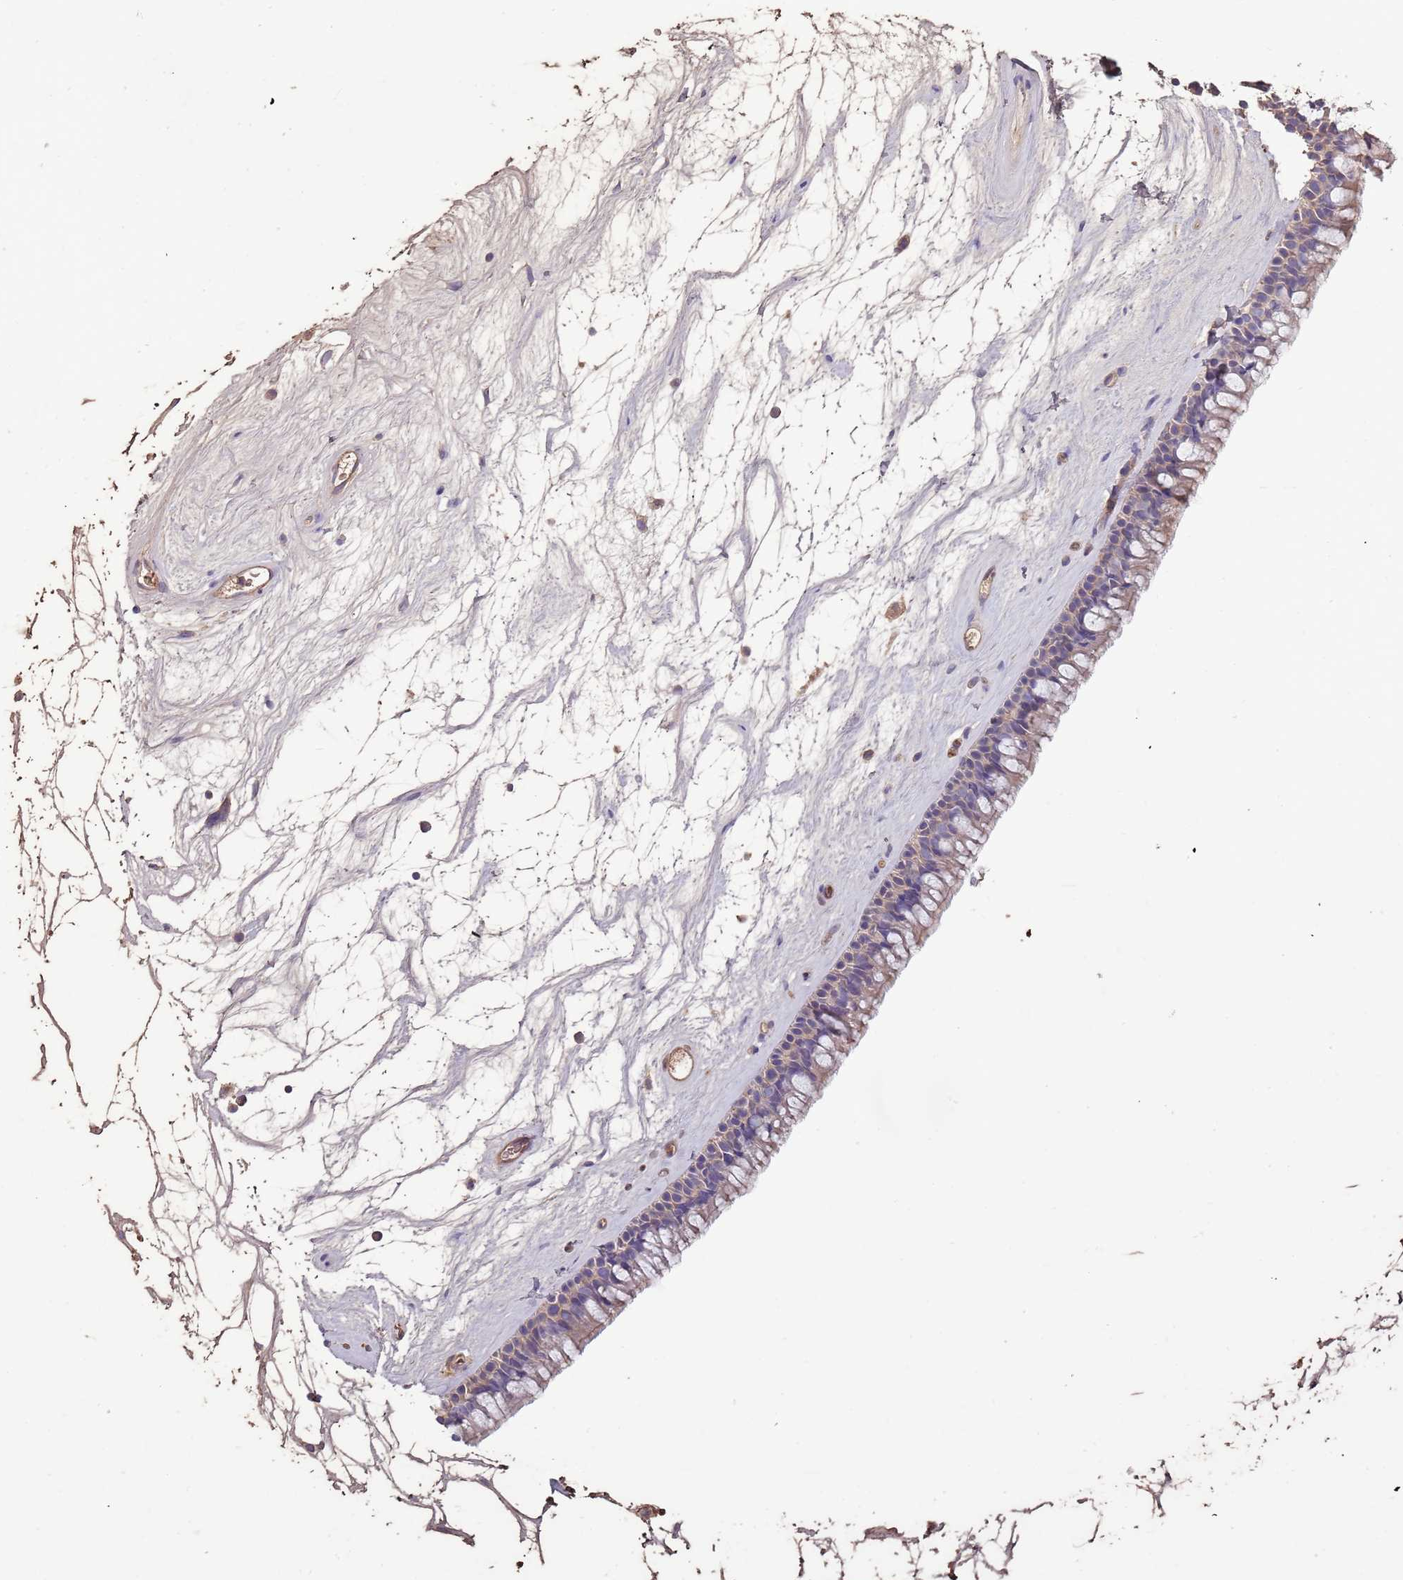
{"staining": {"intensity": "weak", "quantity": "25%-75%", "location": "cytoplasmic/membranous"}, "tissue": "nasopharynx", "cell_type": "Respiratory epithelial cells", "image_type": "normal", "snomed": [{"axis": "morphology", "description": "Normal tissue, NOS"}, {"axis": "topography", "description": "Nasopharynx"}], "caption": "Respiratory epithelial cells display low levels of weak cytoplasmic/membranous staining in approximately 25%-75% of cells in benign nasopharynx.", "gene": "FECH", "patient": {"sex": "male", "age": 64}}